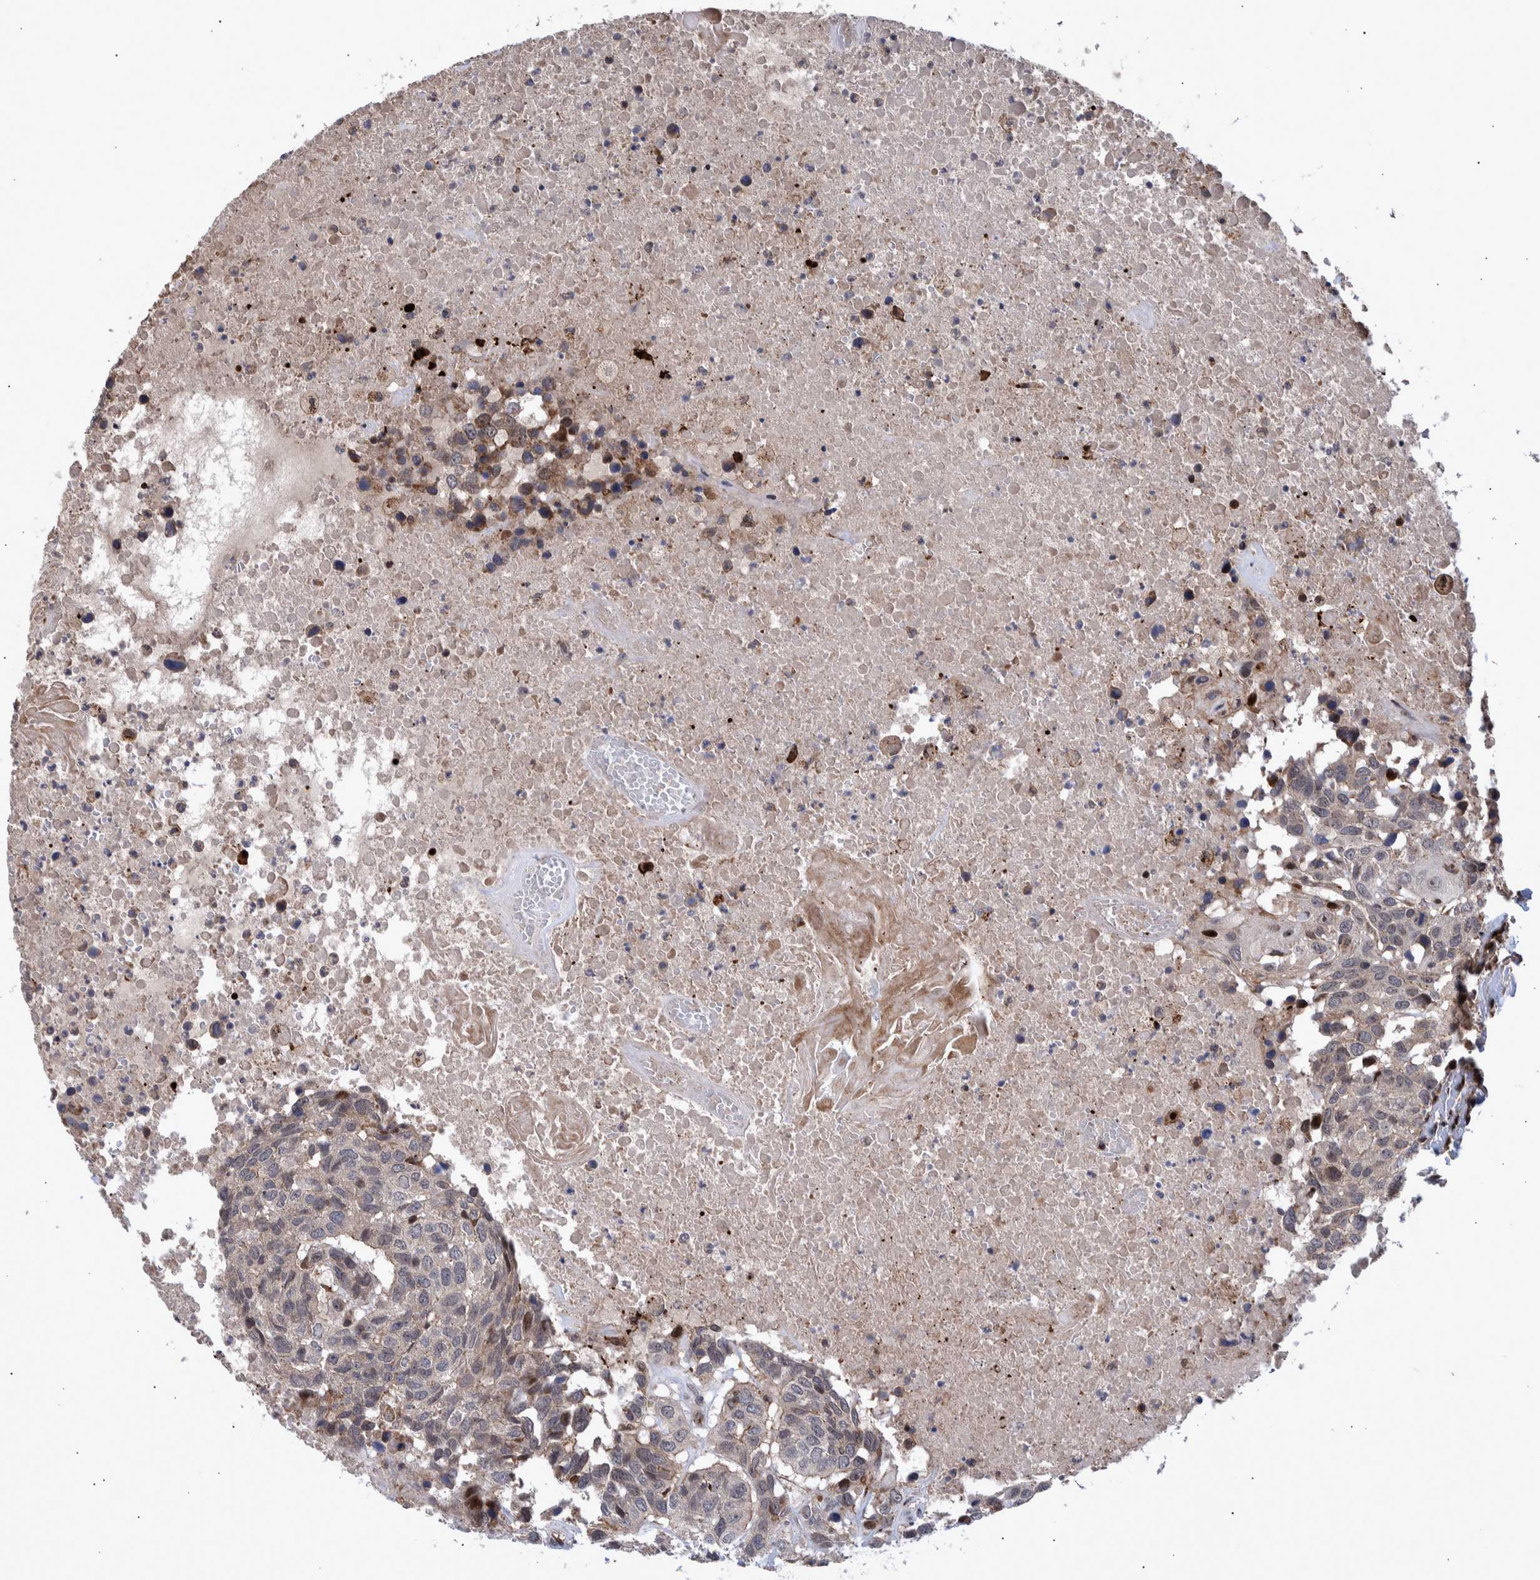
{"staining": {"intensity": "negative", "quantity": "none", "location": "none"}, "tissue": "head and neck cancer", "cell_type": "Tumor cells", "image_type": "cancer", "snomed": [{"axis": "morphology", "description": "Squamous cell carcinoma, NOS"}, {"axis": "topography", "description": "Head-Neck"}], "caption": "Immunohistochemical staining of head and neck squamous cell carcinoma reveals no significant expression in tumor cells. (DAB (3,3'-diaminobenzidine) IHC, high magnification).", "gene": "SHISA6", "patient": {"sex": "male", "age": 66}}